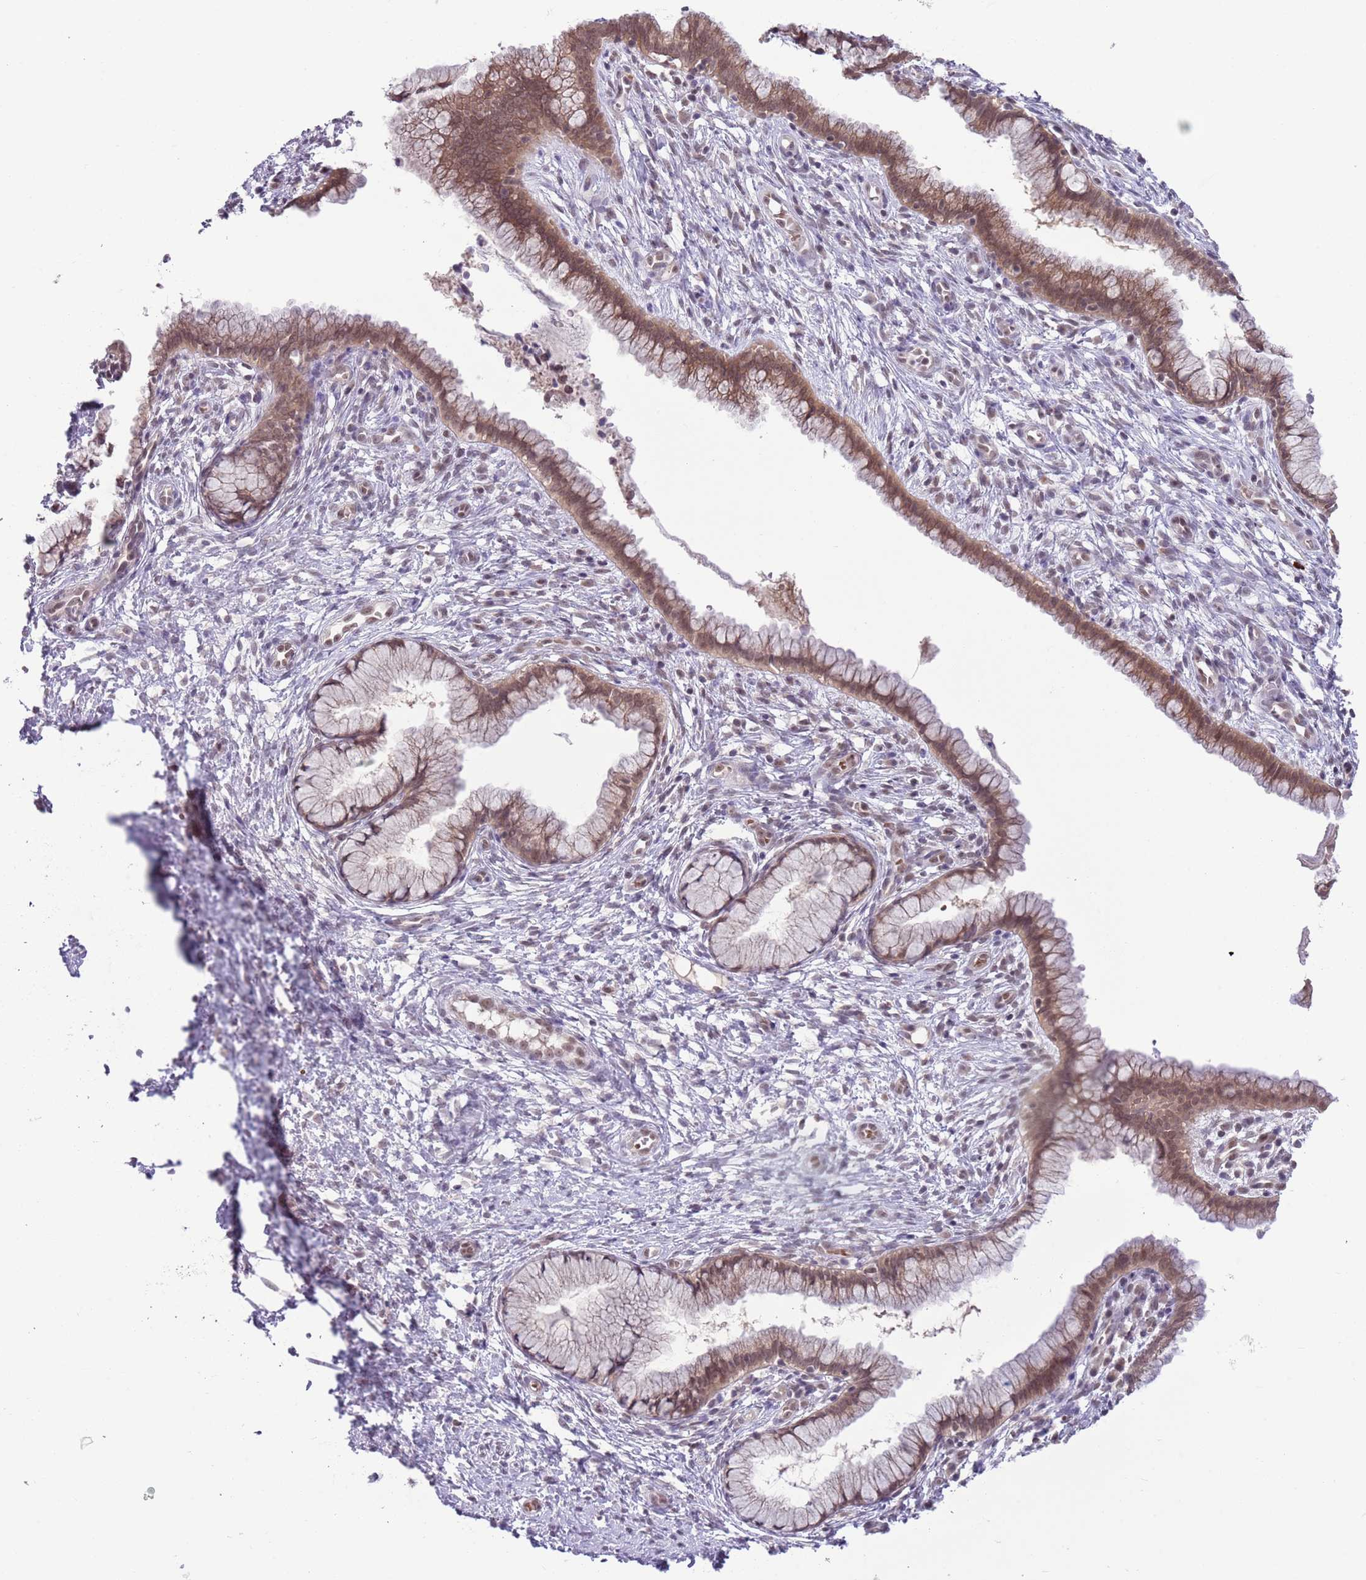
{"staining": {"intensity": "moderate", "quantity": ">75%", "location": "cytoplasmic/membranous"}, "tissue": "cervix", "cell_type": "Glandular cells", "image_type": "normal", "snomed": [{"axis": "morphology", "description": "Normal tissue, NOS"}, {"axis": "topography", "description": "Cervix"}], "caption": "Normal cervix was stained to show a protein in brown. There is medium levels of moderate cytoplasmic/membranous positivity in about >75% of glandular cells. (Stains: DAB in brown, nuclei in blue, Microscopy: brightfield microscopy at high magnification).", "gene": "TM2D1", "patient": {"sex": "female", "age": 36}}